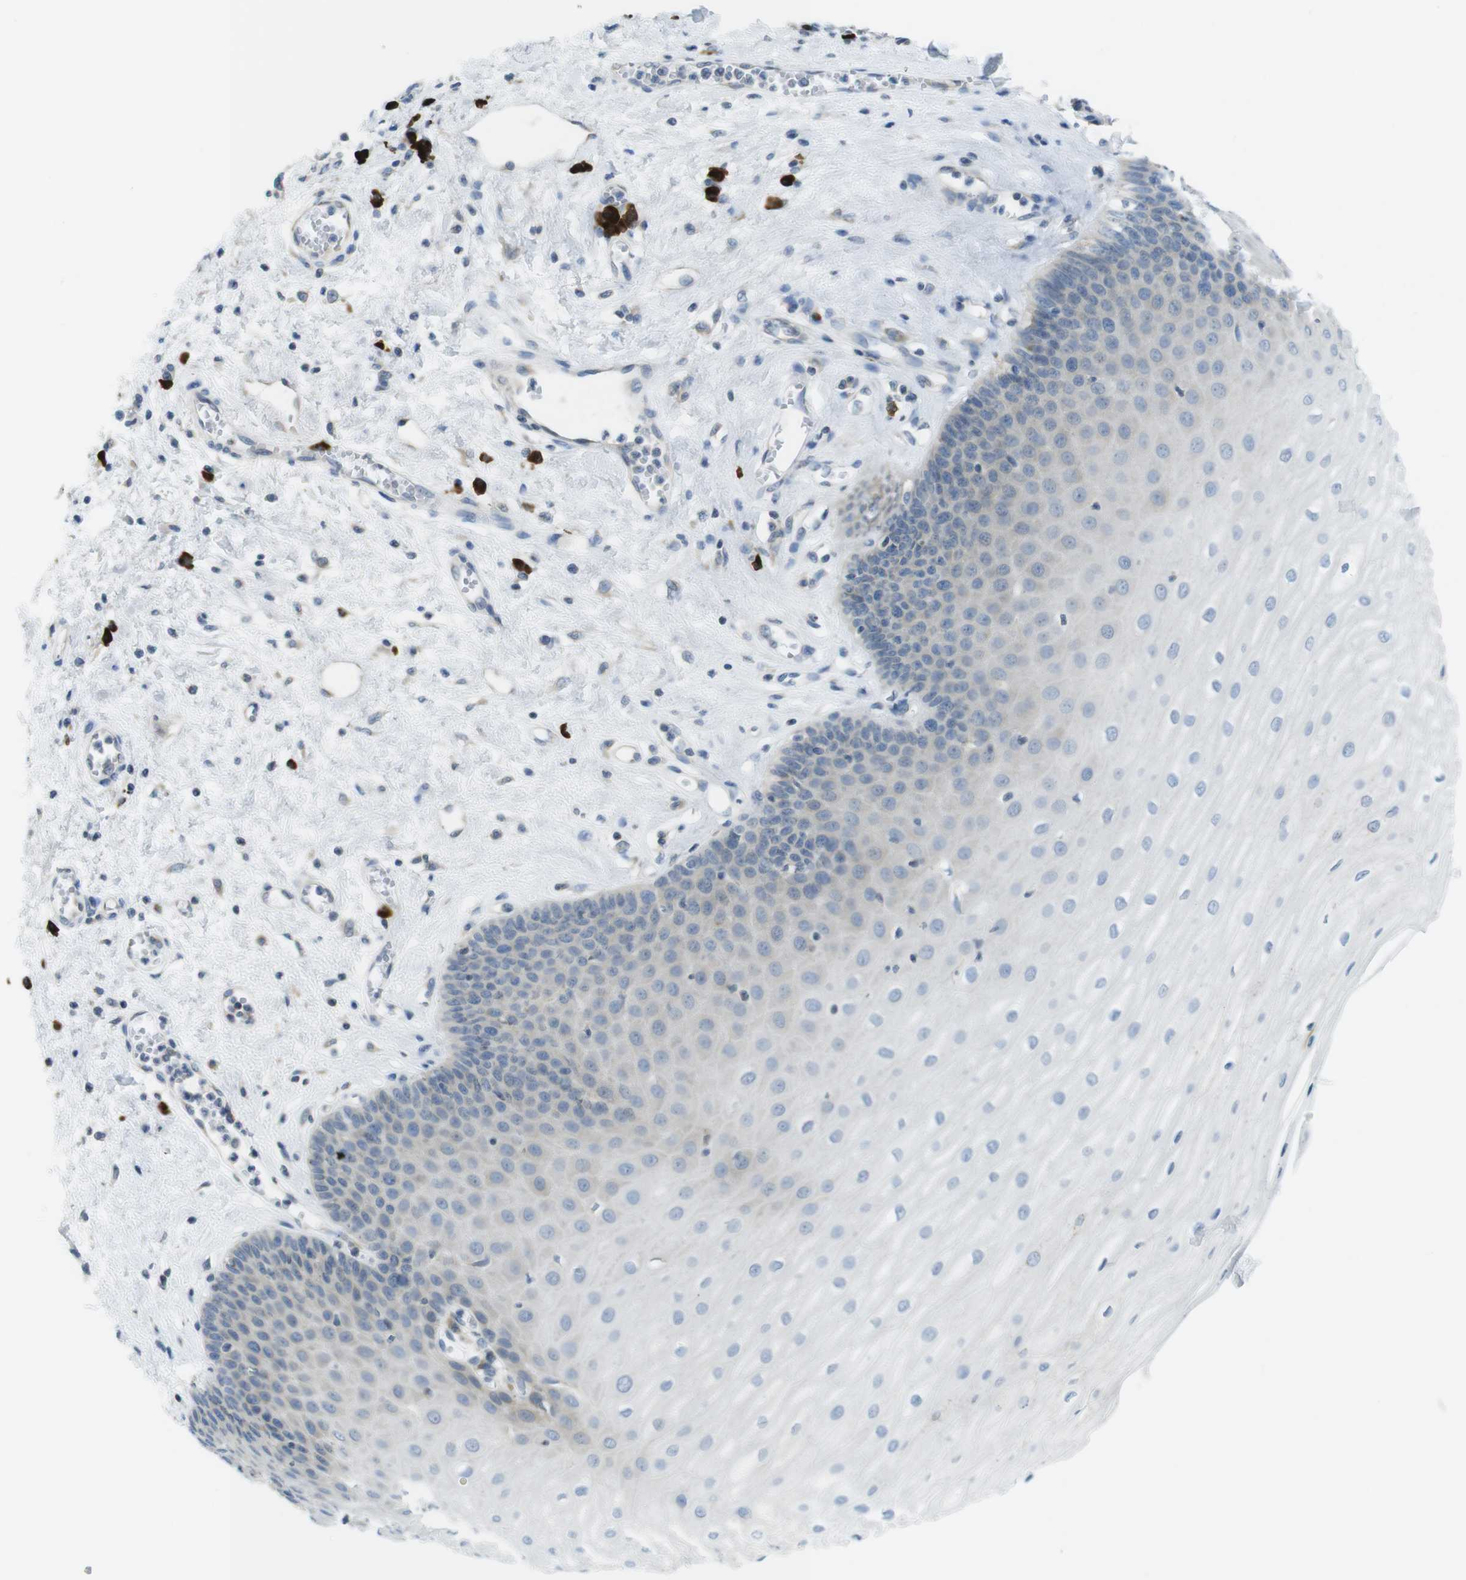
{"staining": {"intensity": "negative", "quantity": "none", "location": "none"}, "tissue": "esophagus", "cell_type": "Squamous epithelial cells", "image_type": "normal", "snomed": [{"axis": "morphology", "description": "Normal tissue, NOS"}, {"axis": "morphology", "description": "Squamous cell carcinoma, NOS"}, {"axis": "topography", "description": "Esophagus"}], "caption": "Immunohistochemistry (IHC) of normal human esophagus reveals no staining in squamous epithelial cells.", "gene": "CLPTM1L", "patient": {"sex": "male", "age": 65}}